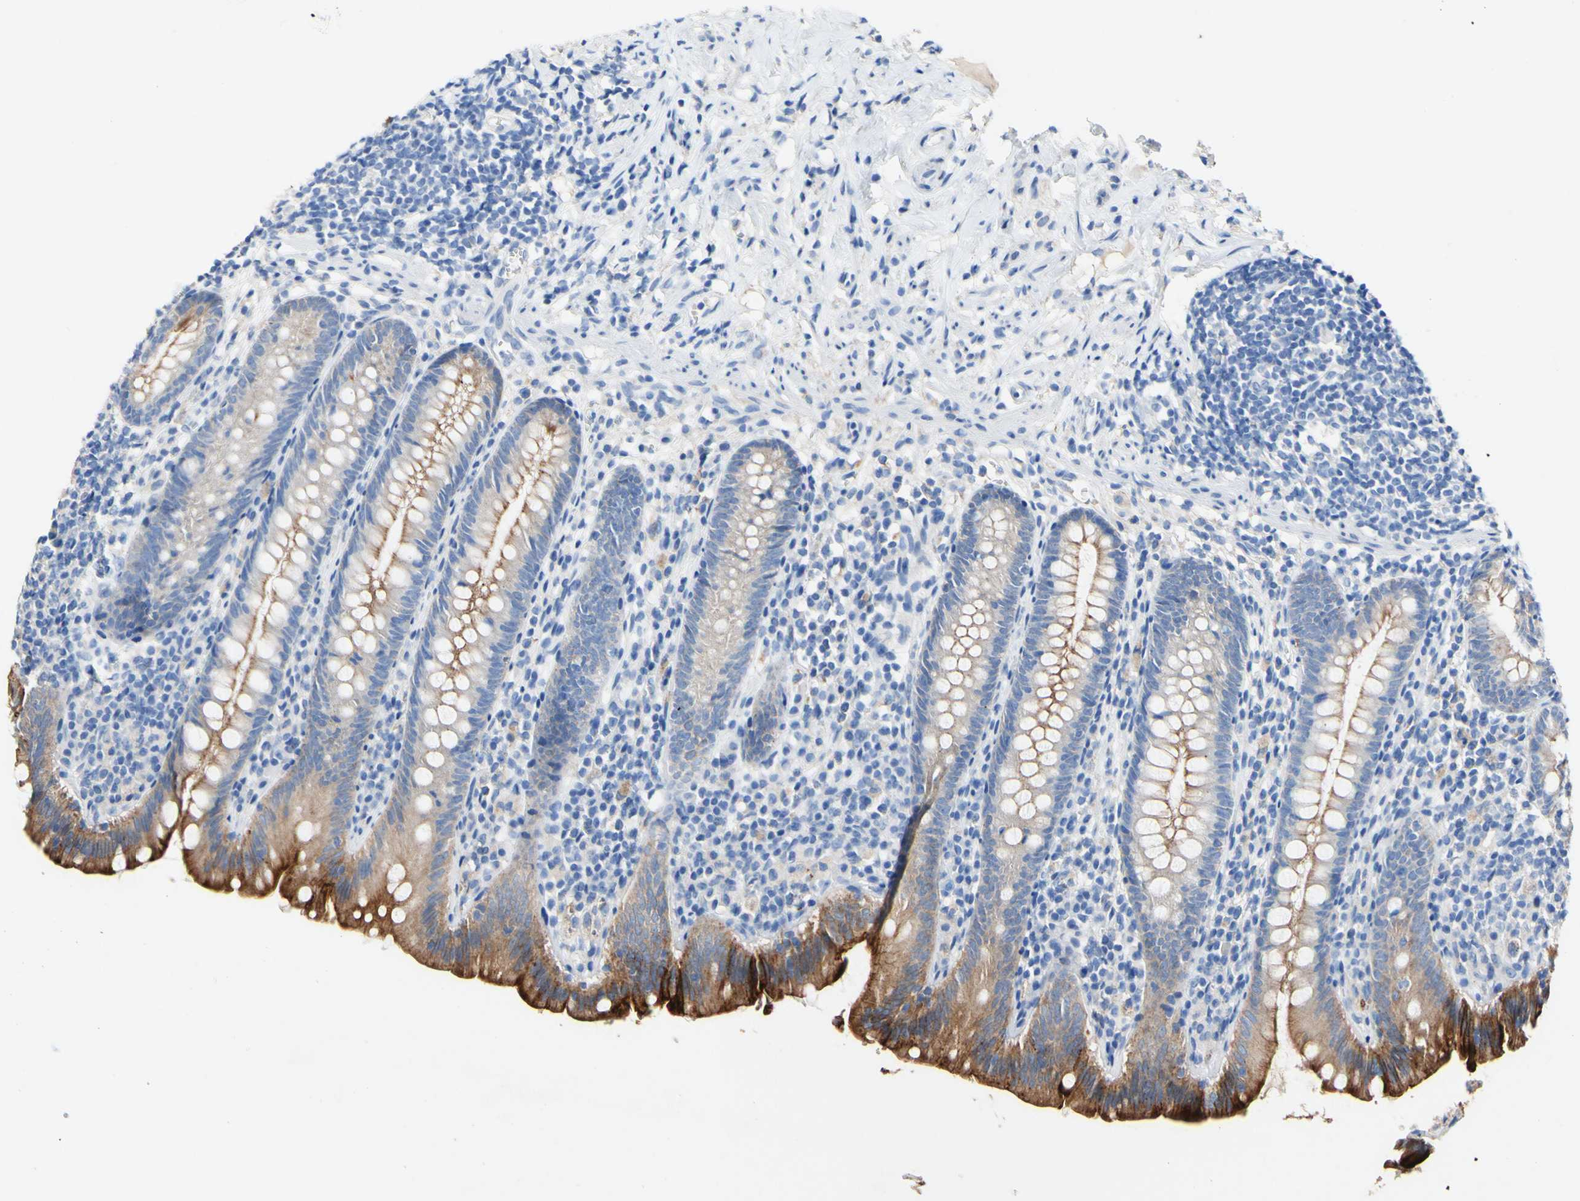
{"staining": {"intensity": "strong", "quantity": "25%-75%", "location": "cytoplasmic/membranous"}, "tissue": "appendix", "cell_type": "Glandular cells", "image_type": "normal", "snomed": [{"axis": "morphology", "description": "Normal tissue, NOS"}, {"axis": "topography", "description": "Appendix"}], "caption": "Appendix stained for a protein (brown) displays strong cytoplasmic/membranous positive positivity in about 25%-75% of glandular cells.", "gene": "DSC2", "patient": {"sex": "male", "age": 52}}